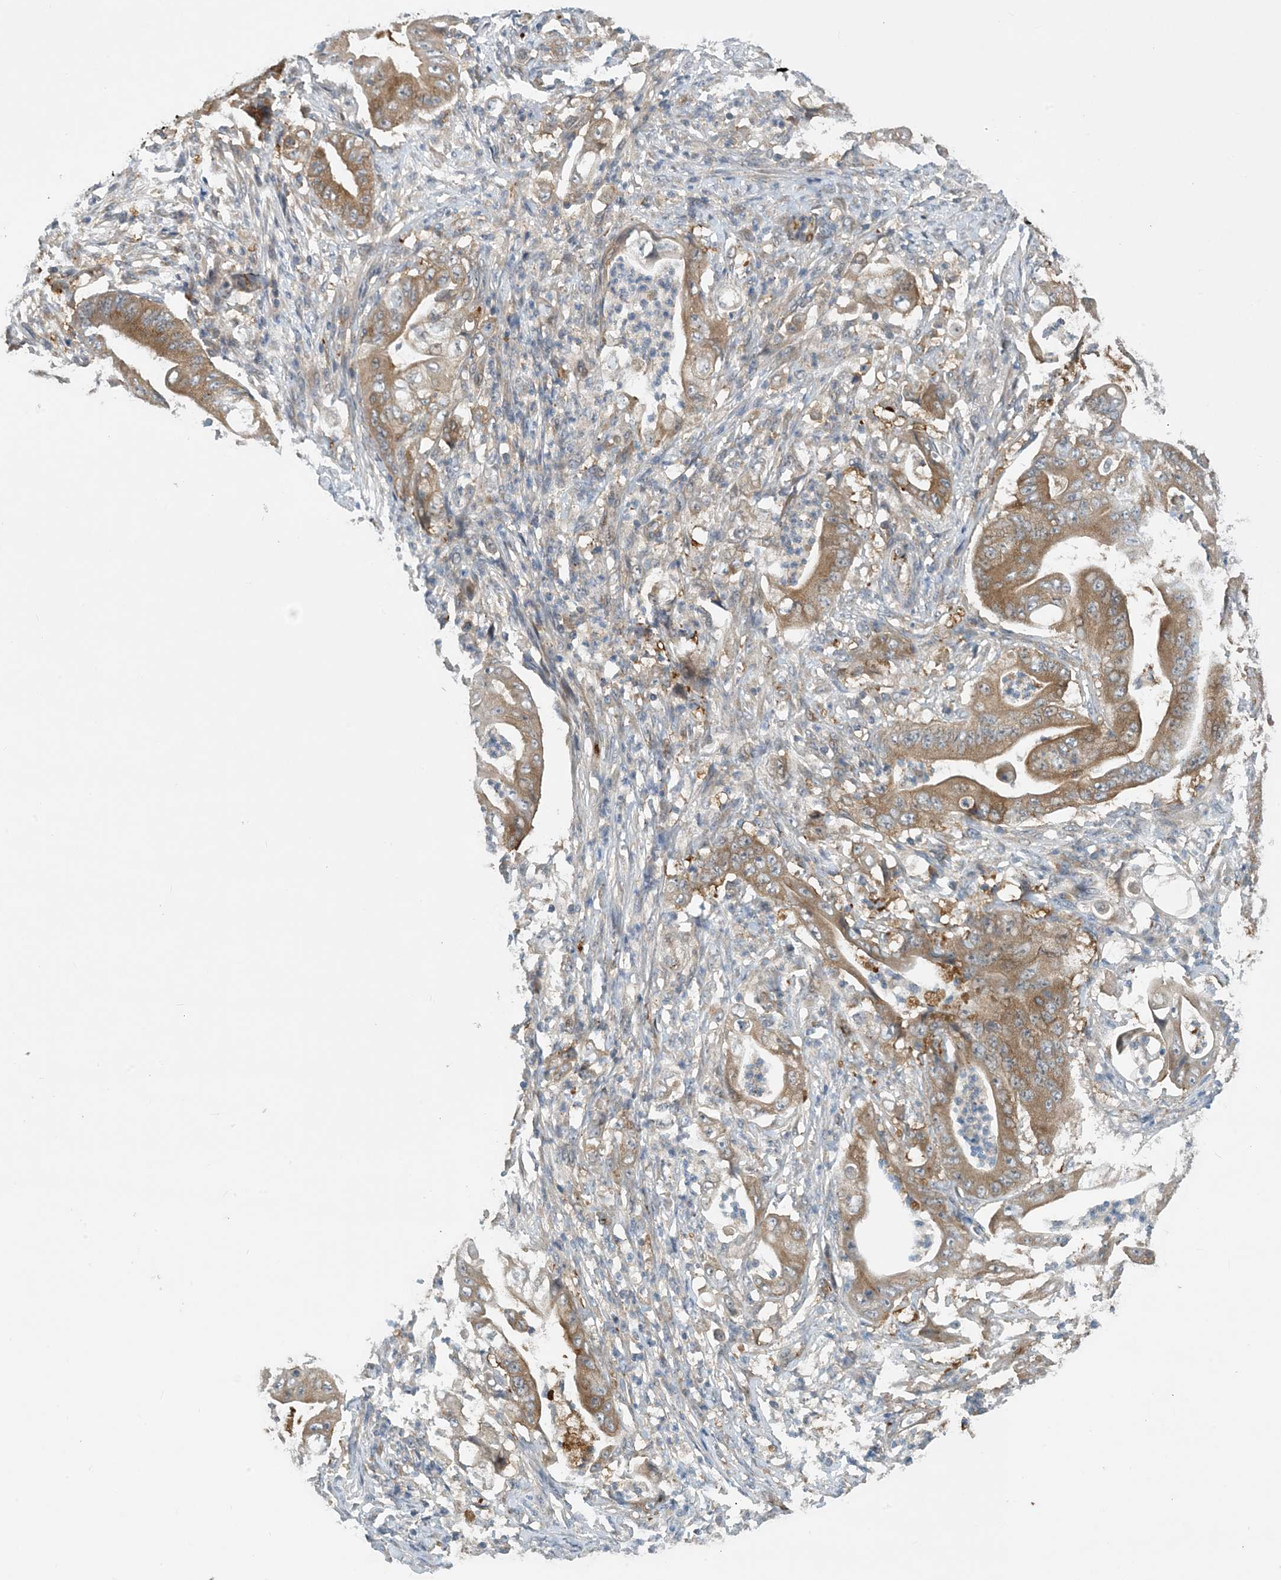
{"staining": {"intensity": "moderate", "quantity": ">75%", "location": "cytoplasmic/membranous"}, "tissue": "stomach cancer", "cell_type": "Tumor cells", "image_type": "cancer", "snomed": [{"axis": "morphology", "description": "Adenocarcinoma, NOS"}, {"axis": "topography", "description": "Stomach"}], "caption": "Protein staining reveals moderate cytoplasmic/membranous staining in about >75% of tumor cells in stomach adenocarcinoma.", "gene": "TINAG", "patient": {"sex": "female", "age": 73}}